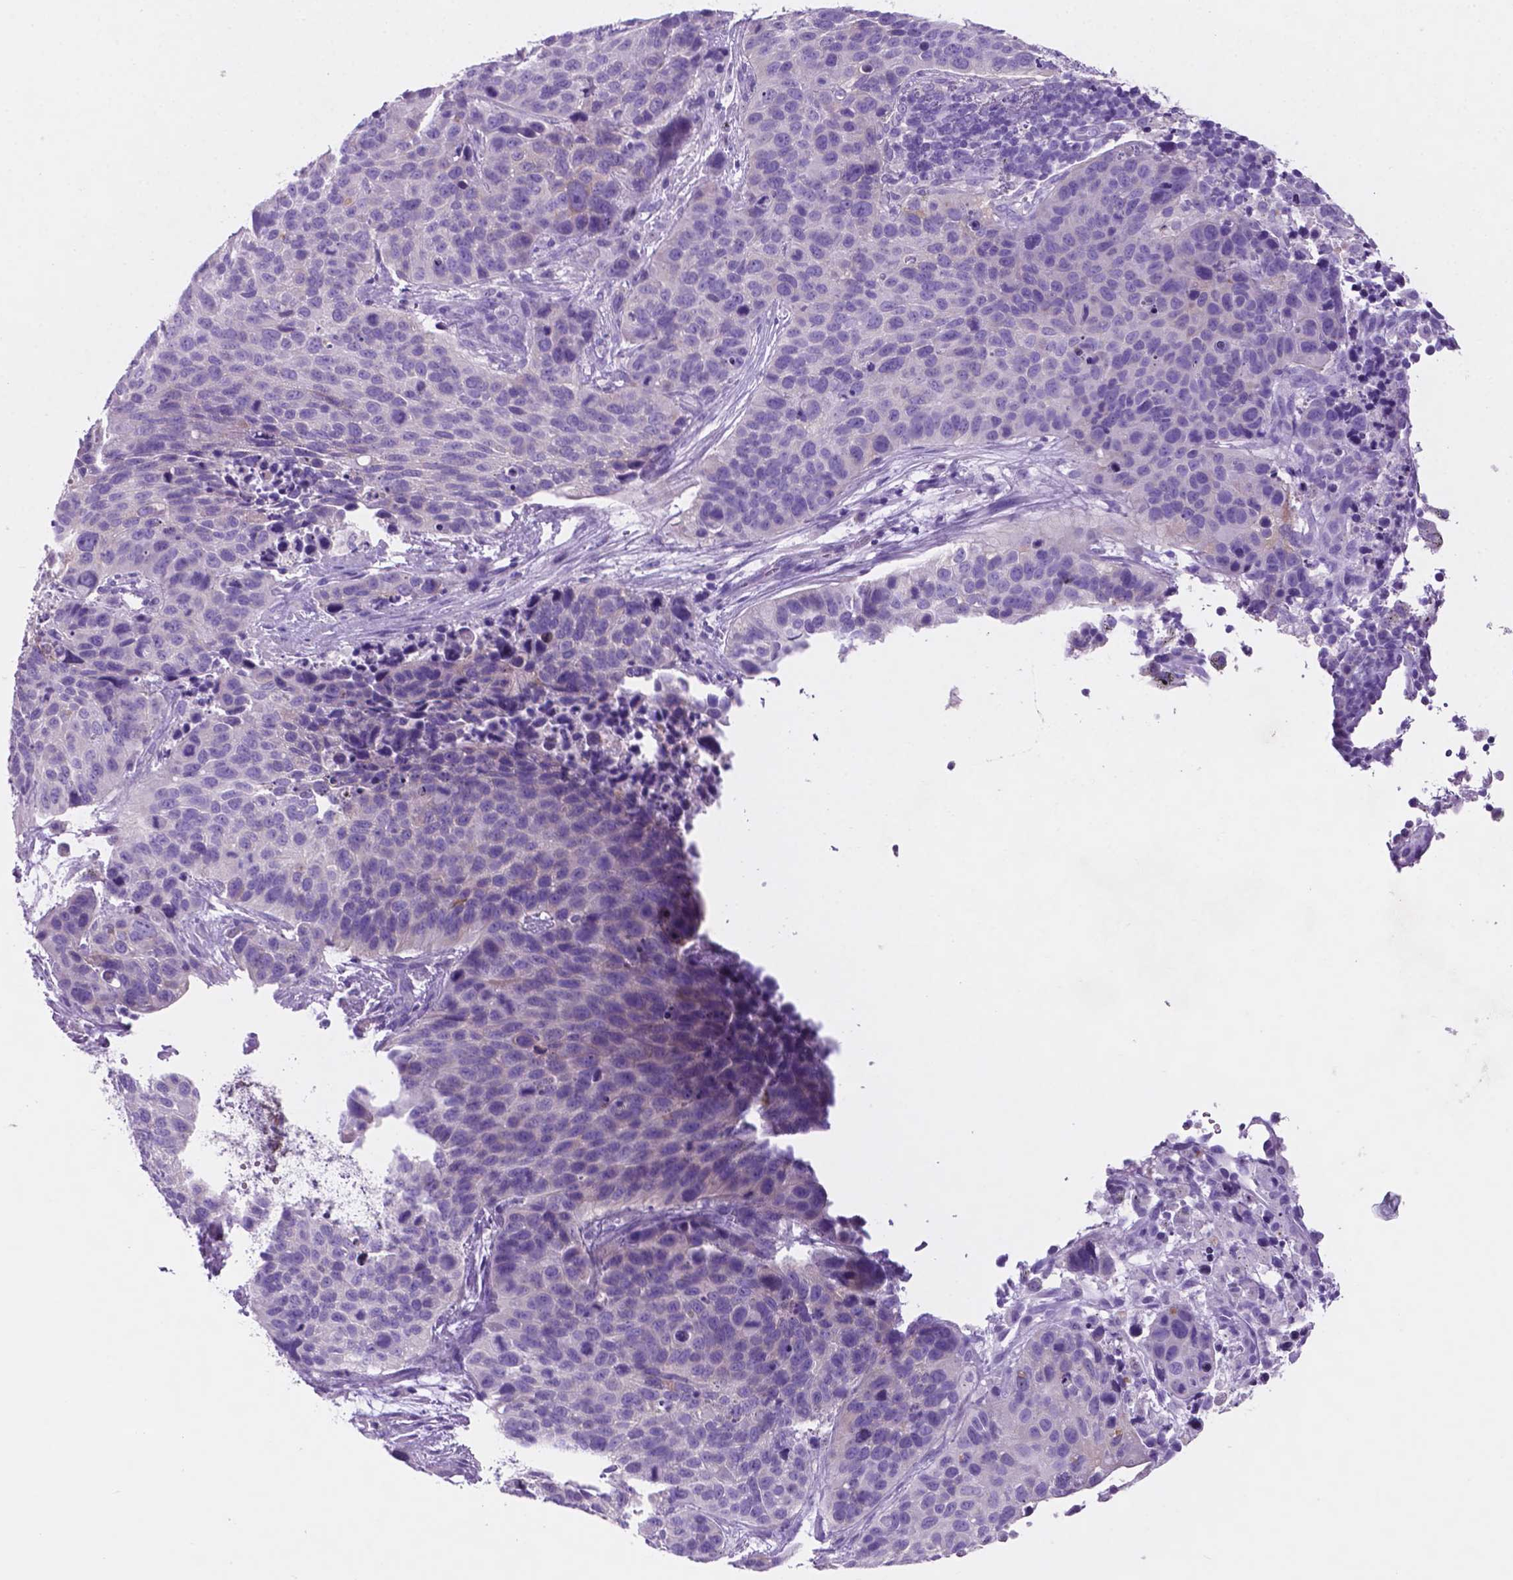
{"staining": {"intensity": "negative", "quantity": "none", "location": "none"}, "tissue": "lung cancer", "cell_type": "Tumor cells", "image_type": "cancer", "snomed": [{"axis": "morphology", "description": "Squamous cell carcinoma, NOS"}, {"axis": "topography", "description": "Lung"}], "caption": "High power microscopy histopathology image of an immunohistochemistry photomicrograph of lung squamous cell carcinoma, revealing no significant positivity in tumor cells.", "gene": "POU4F1", "patient": {"sex": "male", "age": 62}}